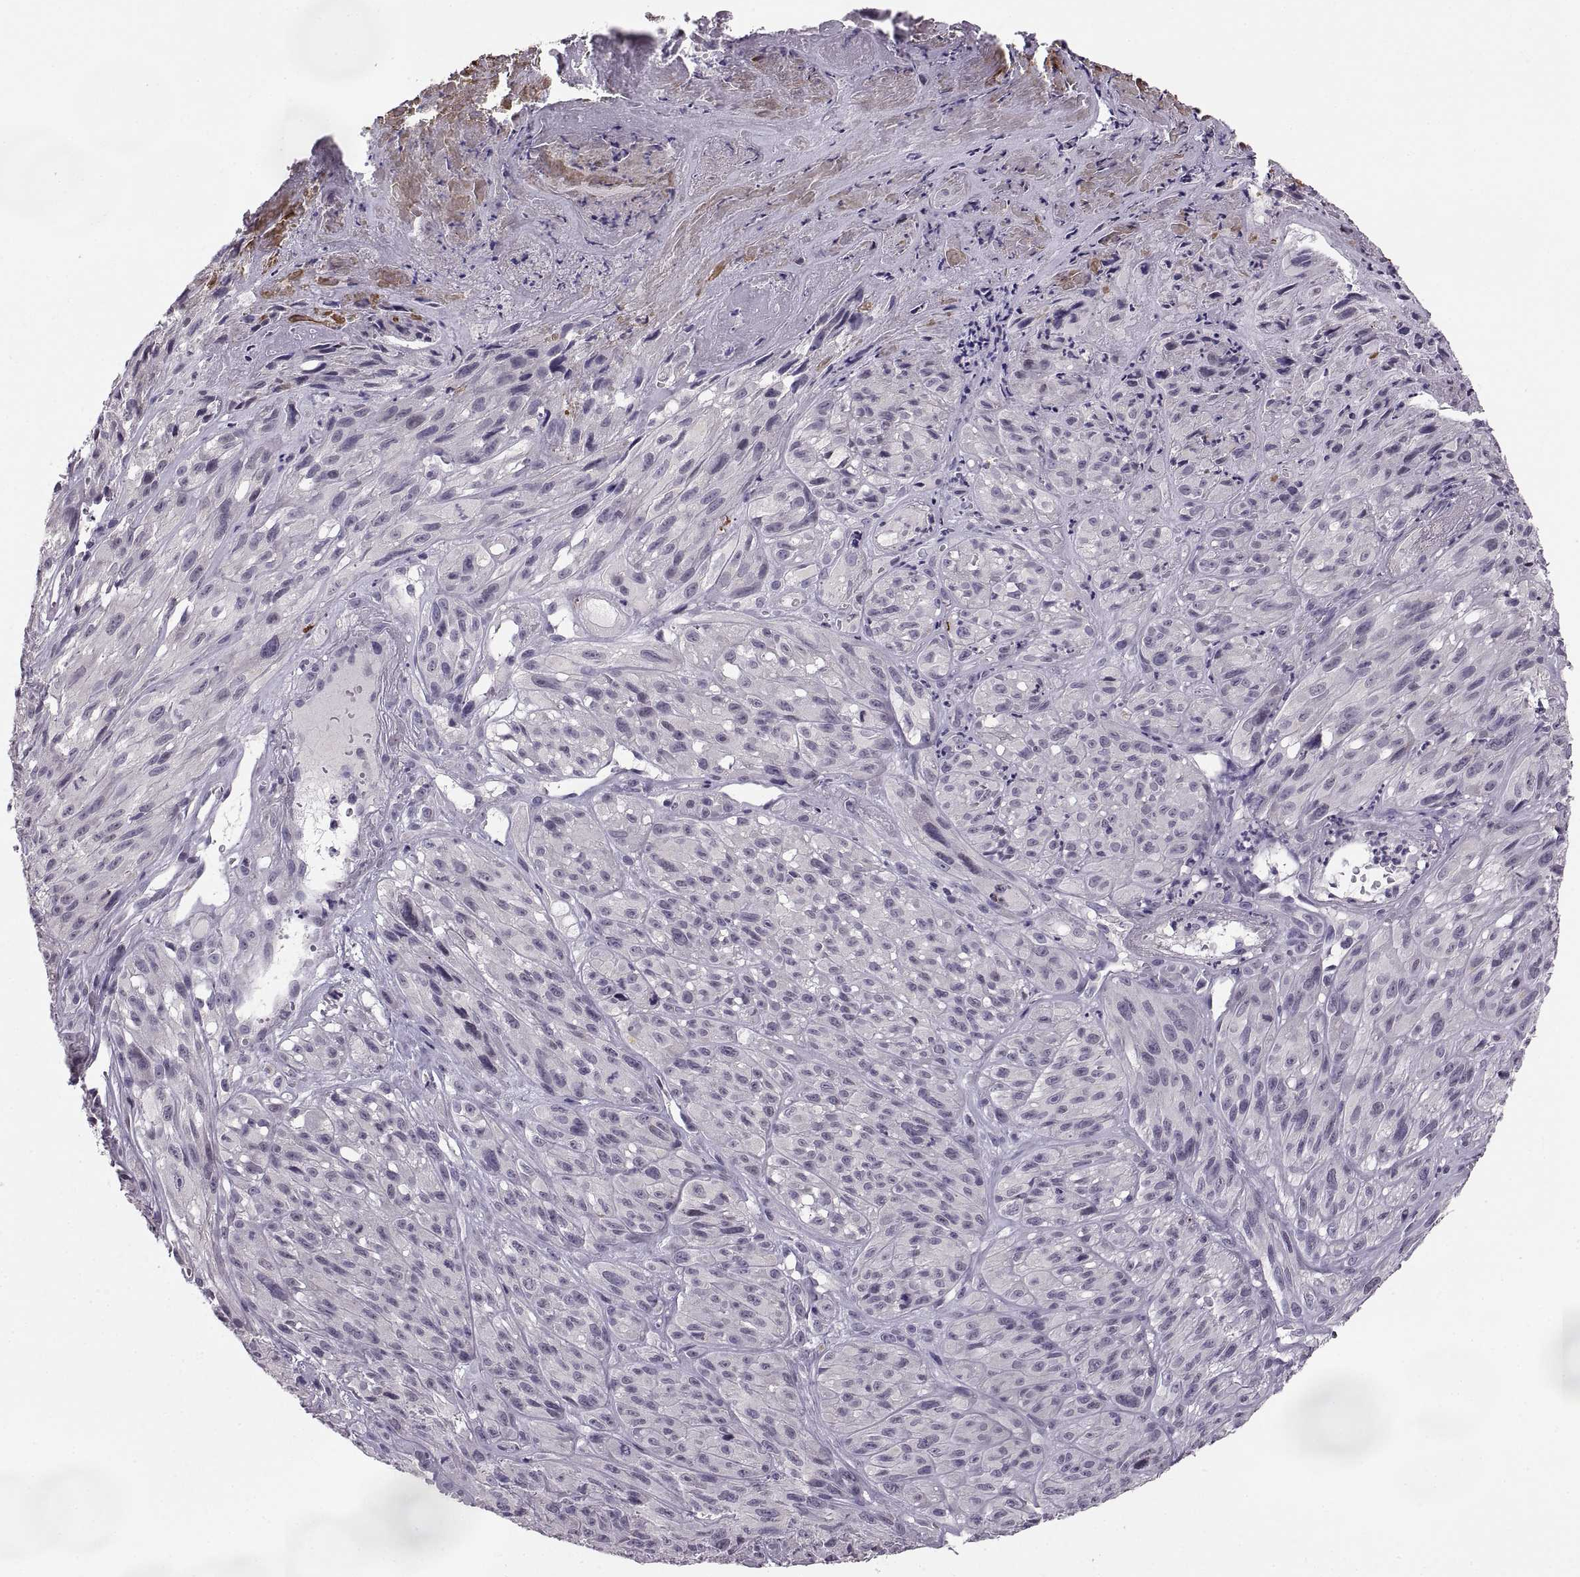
{"staining": {"intensity": "negative", "quantity": "none", "location": "none"}, "tissue": "melanoma", "cell_type": "Tumor cells", "image_type": "cancer", "snomed": [{"axis": "morphology", "description": "Malignant melanoma, NOS"}, {"axis": "topography", "description": "Skin"}], "caption": "The histopathology image displays no significant expression in tumor cells of malignant melanoma.", "gene": "MAGEB18", "patient": {"sex": "male", "age": 51}}